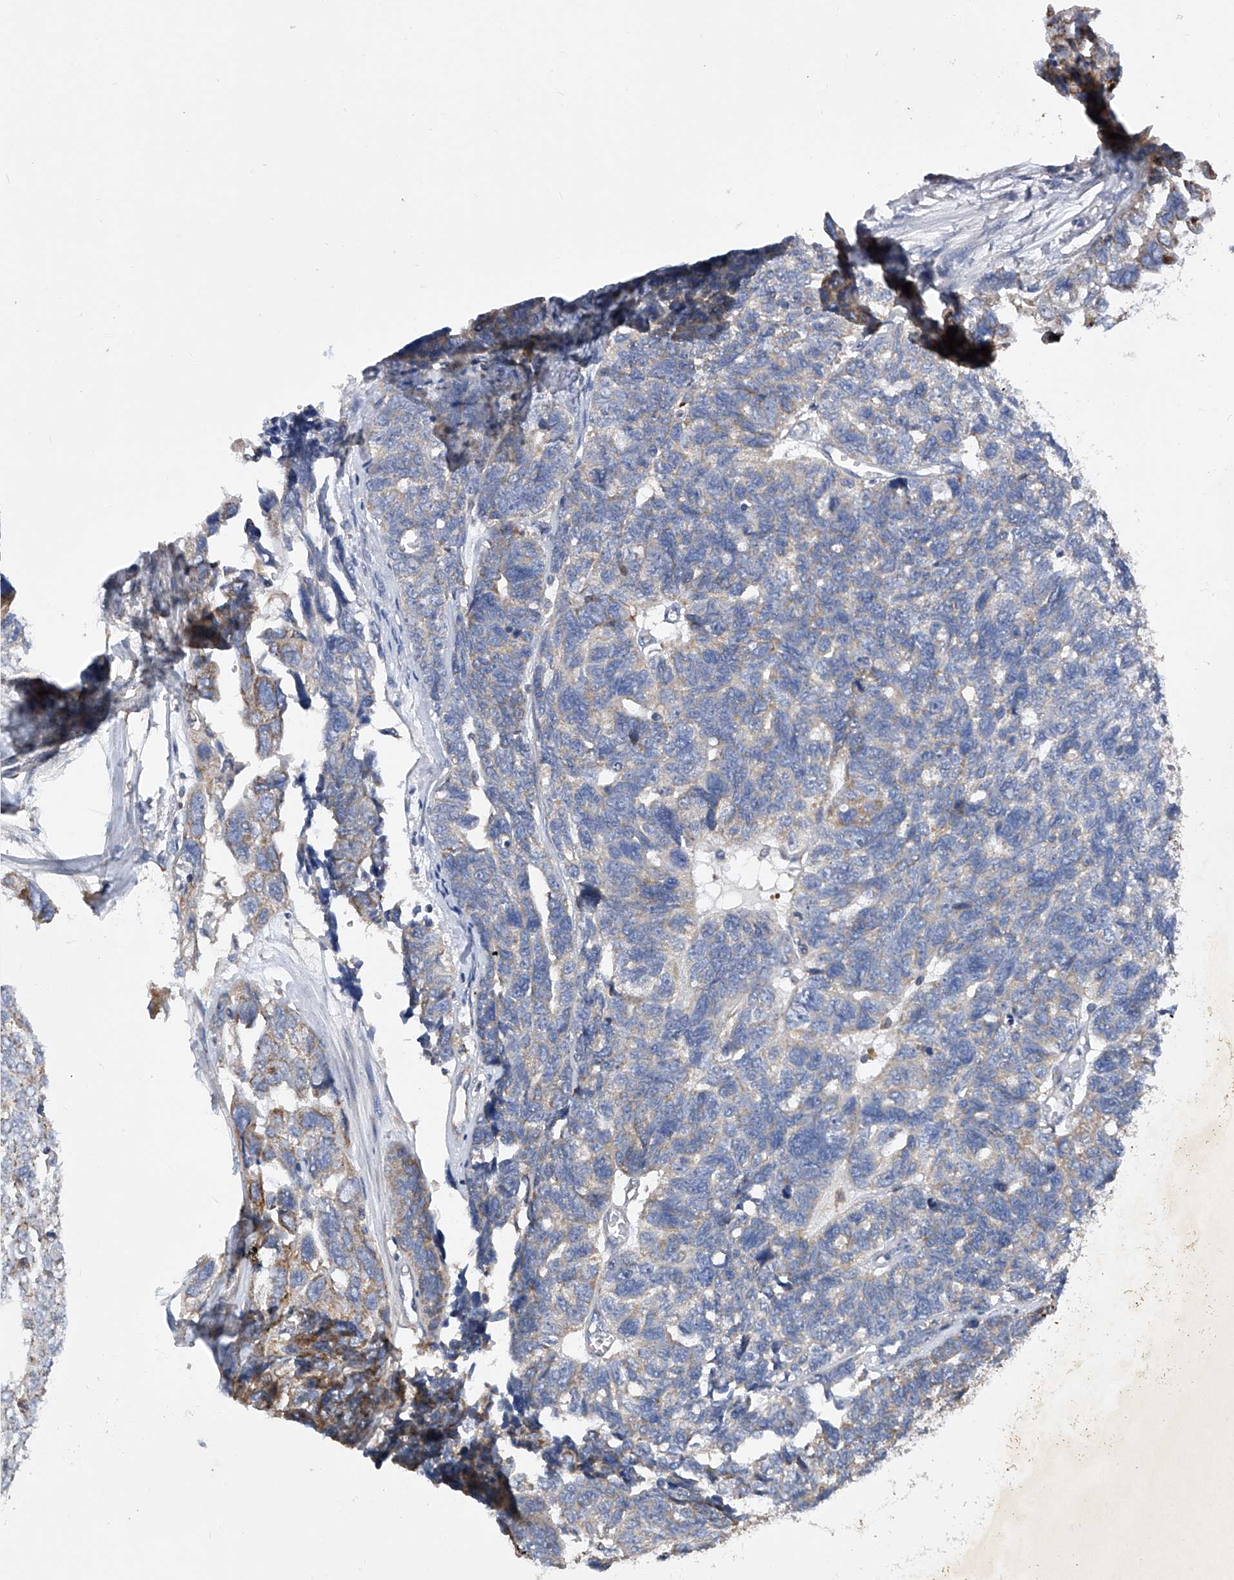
{"staining": {"intensity": "moderate", "quantity": "<25%", "location": "cytoplasmic/membranous"}, "tissue": "ovarian cancer", "cell_type": "Tumor cells", "image_type": "cancer", "snomed": [{"axis": "morphology", "description": "Cystadenocarcinoma, serous, NOS"}, {"axis": "topography", "description": "Ovary"}], "caption": "Immunohistochemistry photomicrograph of ovarian cancer (serous cystadenocarcinoma) stained for a protein (brown), which demonstrates low levels of moderate cytoplasmic/membranous positivity in approximately <25% of tumor cells.", "gene": "PDSS2", "patient": {"sex": "female", "age": 79}}